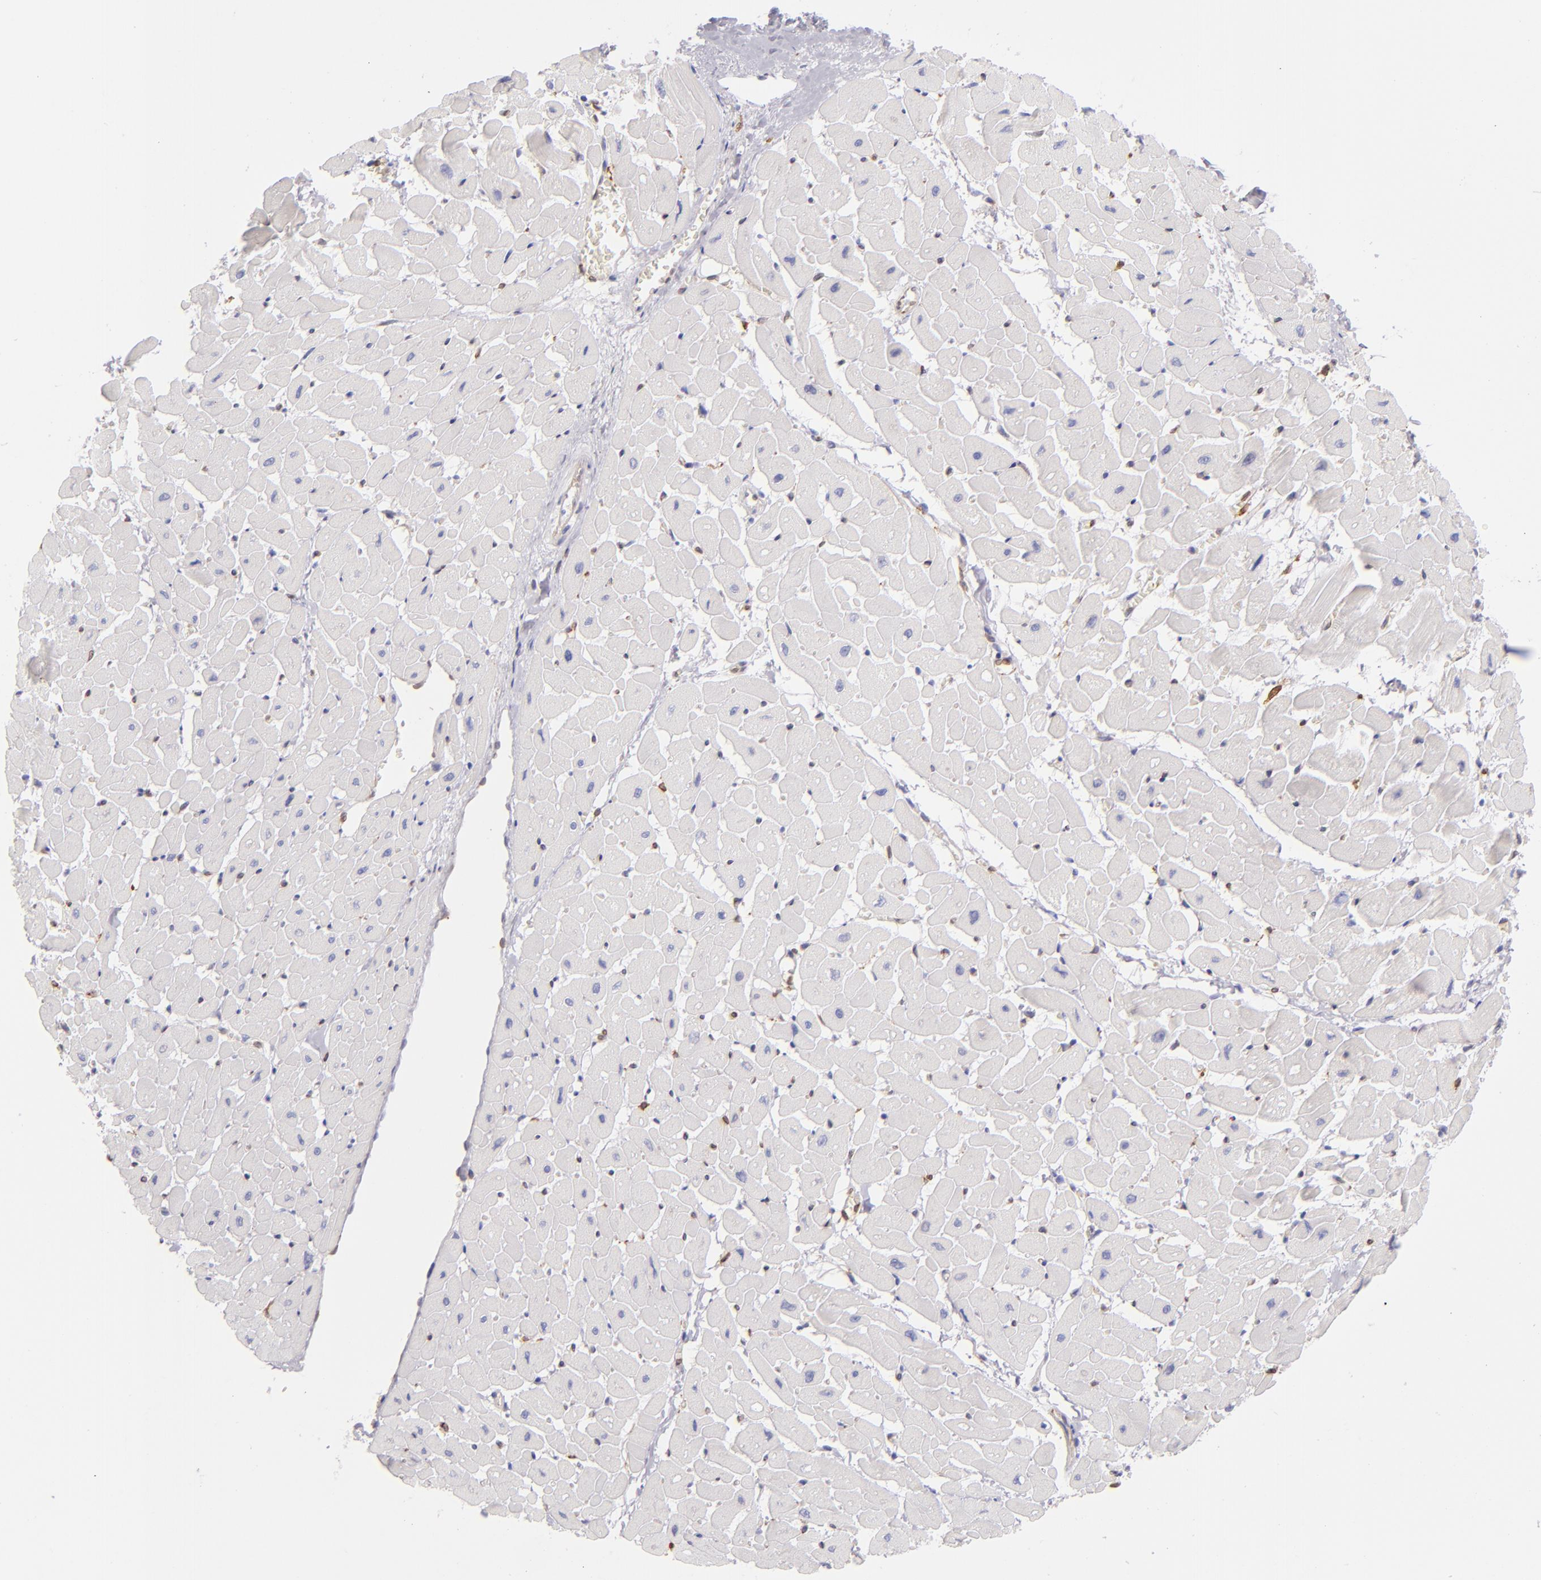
{"staining": {"intensity": "negative", "quantity": "none", "location": "none"}, "tissue": "heart muscle", "cell_type": "Cardiomyocytes", "image_type": "normal", "snomed": [{"axis": "morphology", "description": "Normal tissue, NOS"}, {"axis": "topography", "description": "Heart"}], "caption": "Protein analysis of benign heart muscle shows no significant expression in cardiomyocytes.", "gene": "CD74", "patient": {"sex": "male", "age": 45}}